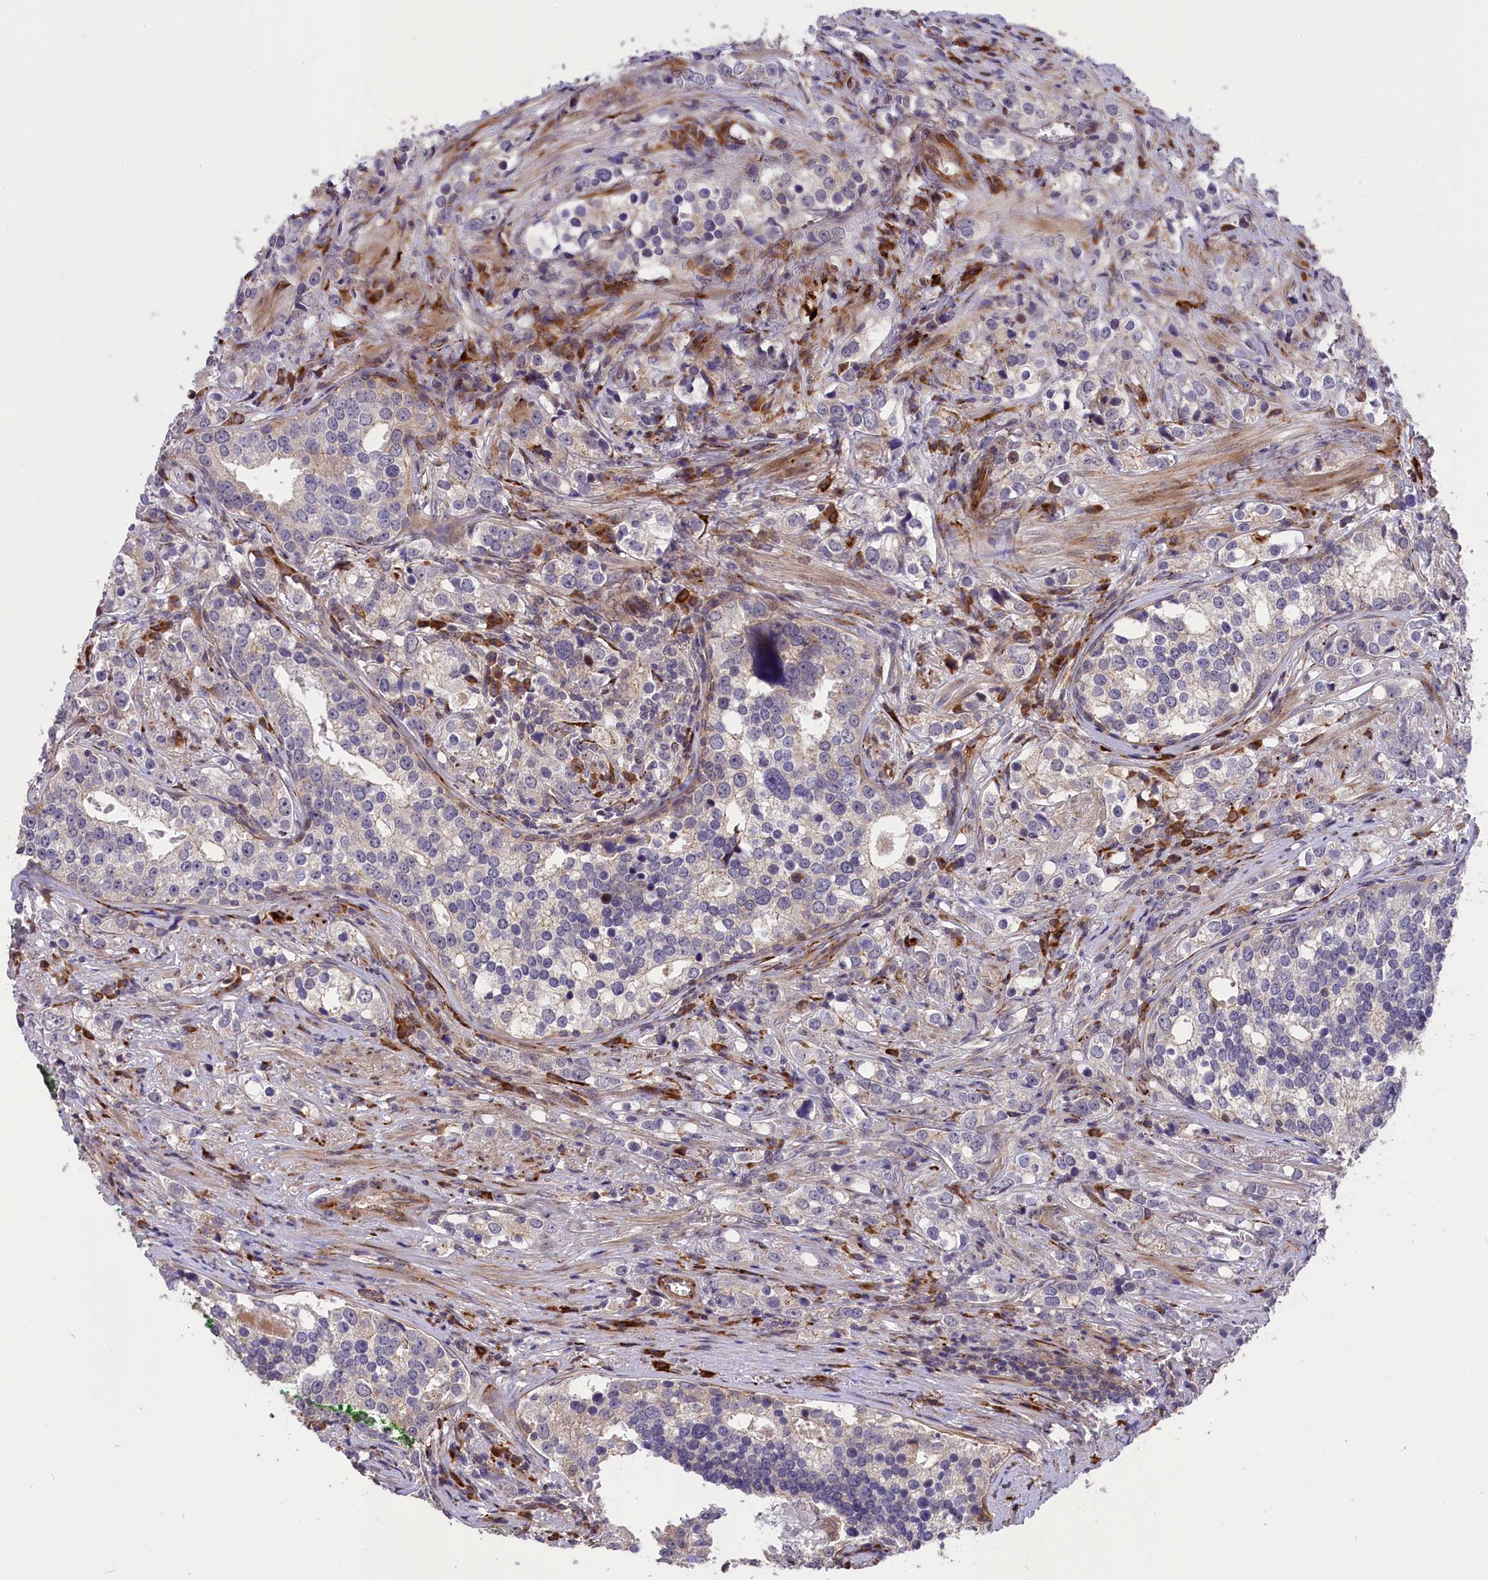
{"staining": {"intensity": "negative", "quantity": "none", "location": "none"}, "tissue": "prostate cancer", "cell_type": "Tumor cells", "image_type": "cancer", "snomed": [{"axis": "morphology", "description": "Adenocarcinoma, High grade"}, {"axis": "topography", "description": "Prostate"}], "caption": "Tumor cells show no significant staining in prostate cancer.", "gene": "DDX60L", "patient": {"sex": "male", "age": 71}}